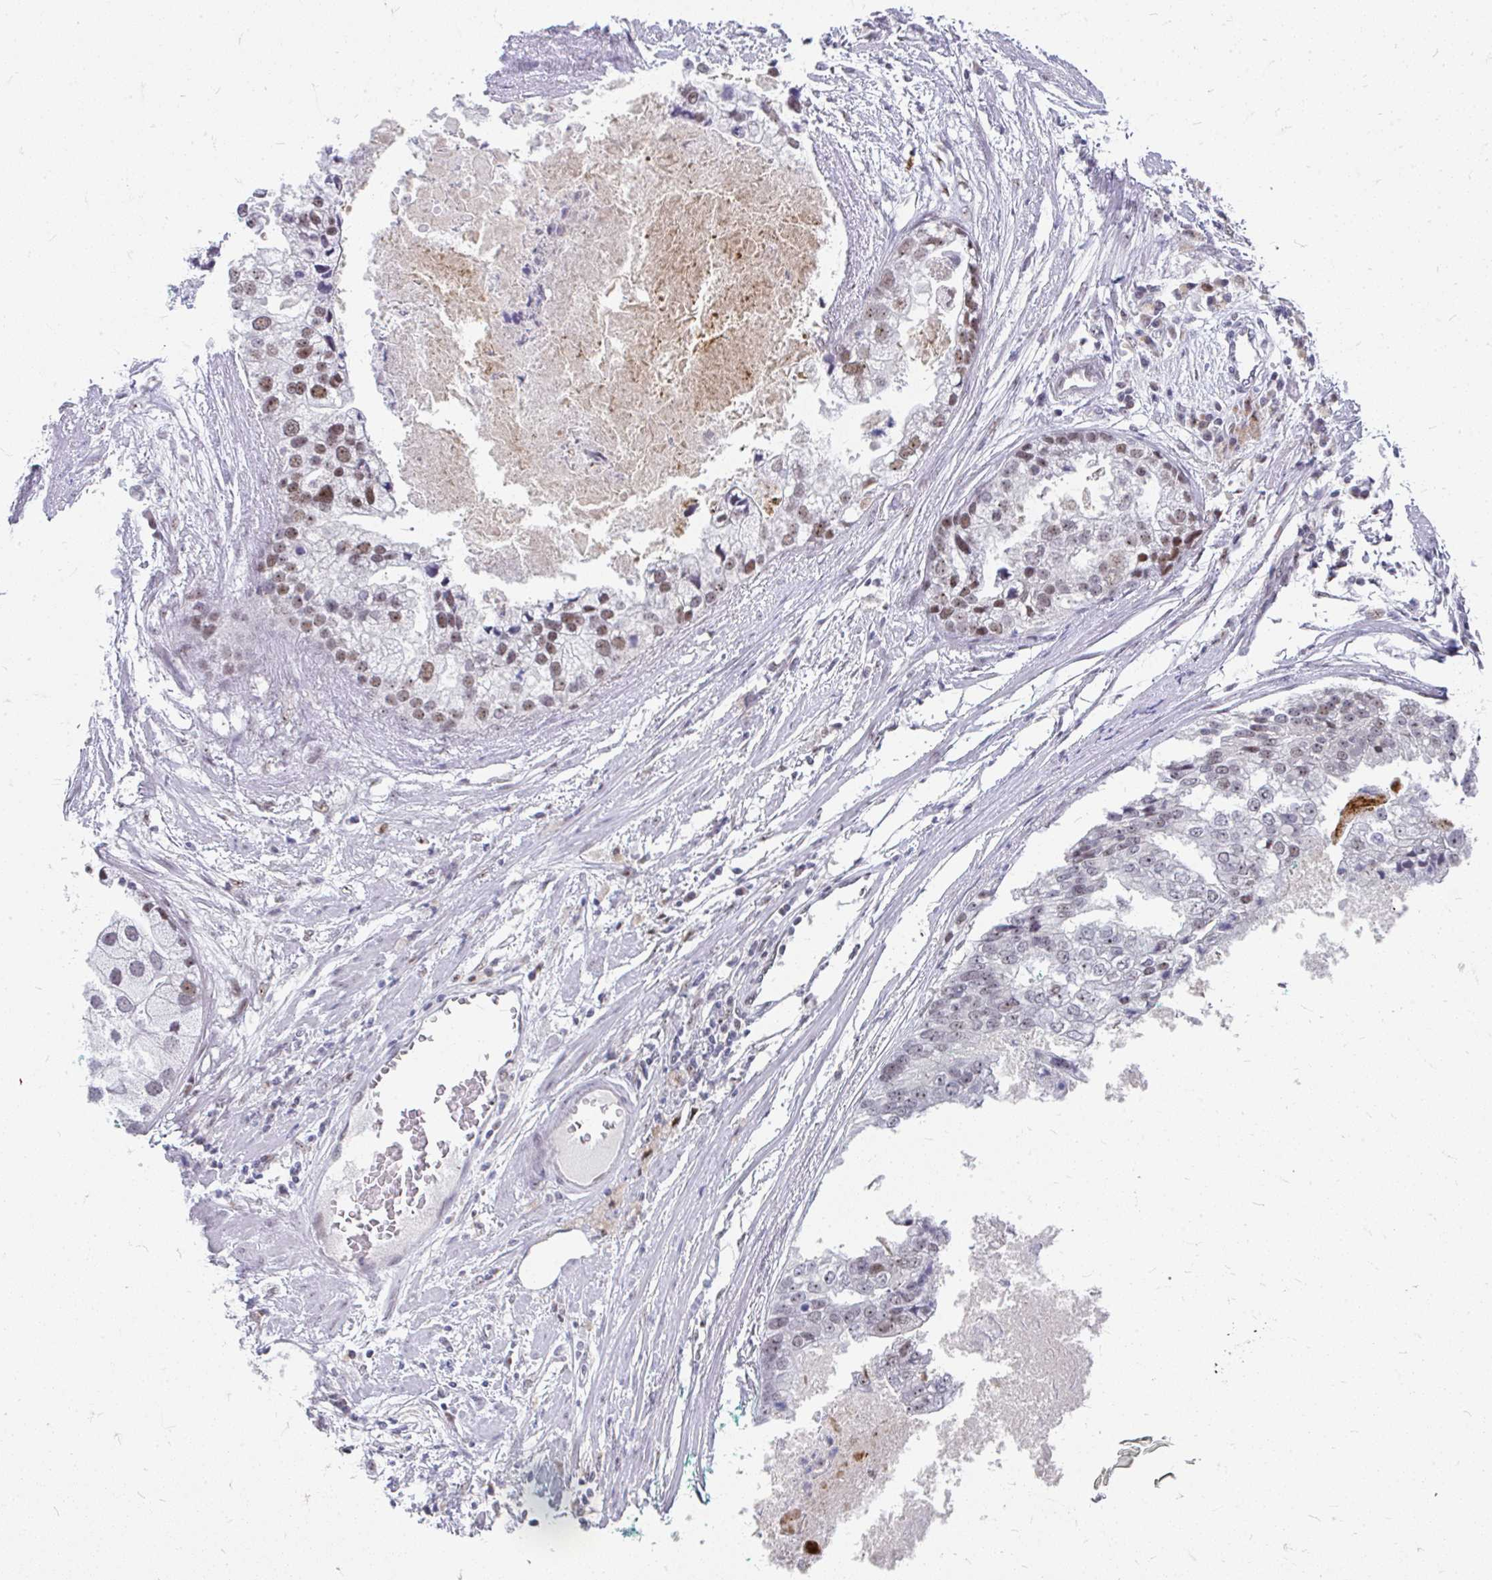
{"staining": {"intensity": "moderate", "quantity": "25%-75%", "location": "nuclear"}, "tissue": "prostate cancer", "cell_type": "Tumor cells", "image_type": "cancer", "snomed": [{"axis": "morphology", "description": "Adenocarcinoma, High grade"}, {"axis": "topography", "description": "Prostate"}], "caption": "This is an image of IHC staining of adenocarcinoma (high-grade) (prostate), which shows moderate positivity in the nuclear of tumor cells.", "gene": "GTF2H1", "patient": {"sex": "male", "age": 62}}